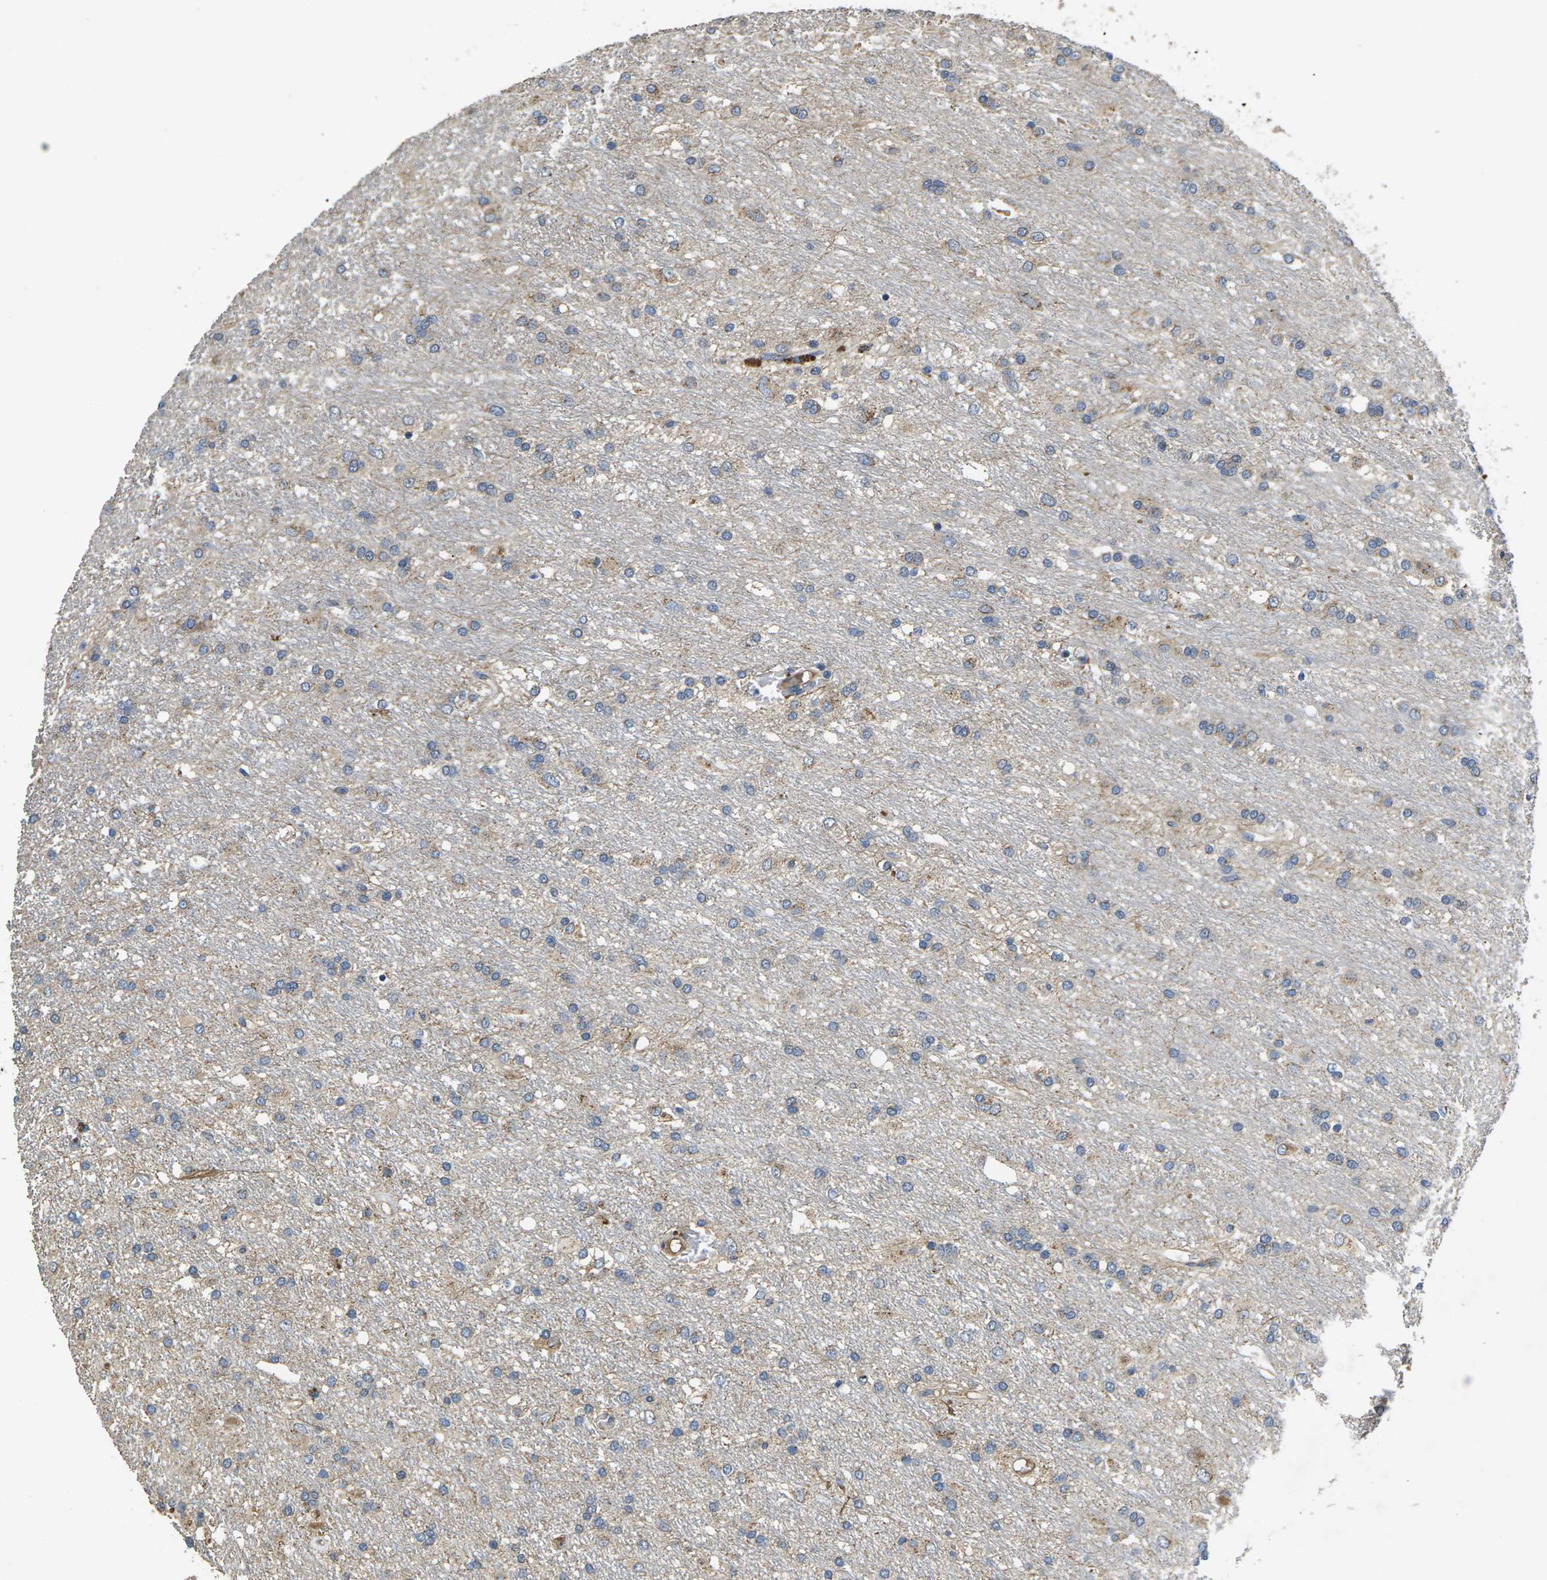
{"staining": {"intensity": "weak", "quantity": "25%-75%", "location": "cytoplasmic/membranous"}, "tissue": "glioma", "cell_type": "Tumor cells", "image_type": "cancer", "snomed": [{"axis": "morphology", "description": "Glioma, malignant, Low grade"}, {"axis": "topography", "description": "Brain"}], "caption": "Brown immunohistochemical staining in human malignant low-grade glioma demonstrates weak cytoplasmic/membranous expression in about 25%-75% of tumor cells.", "gene": "B4GAT1", "patient": {"sex": "male", "age": 77}}